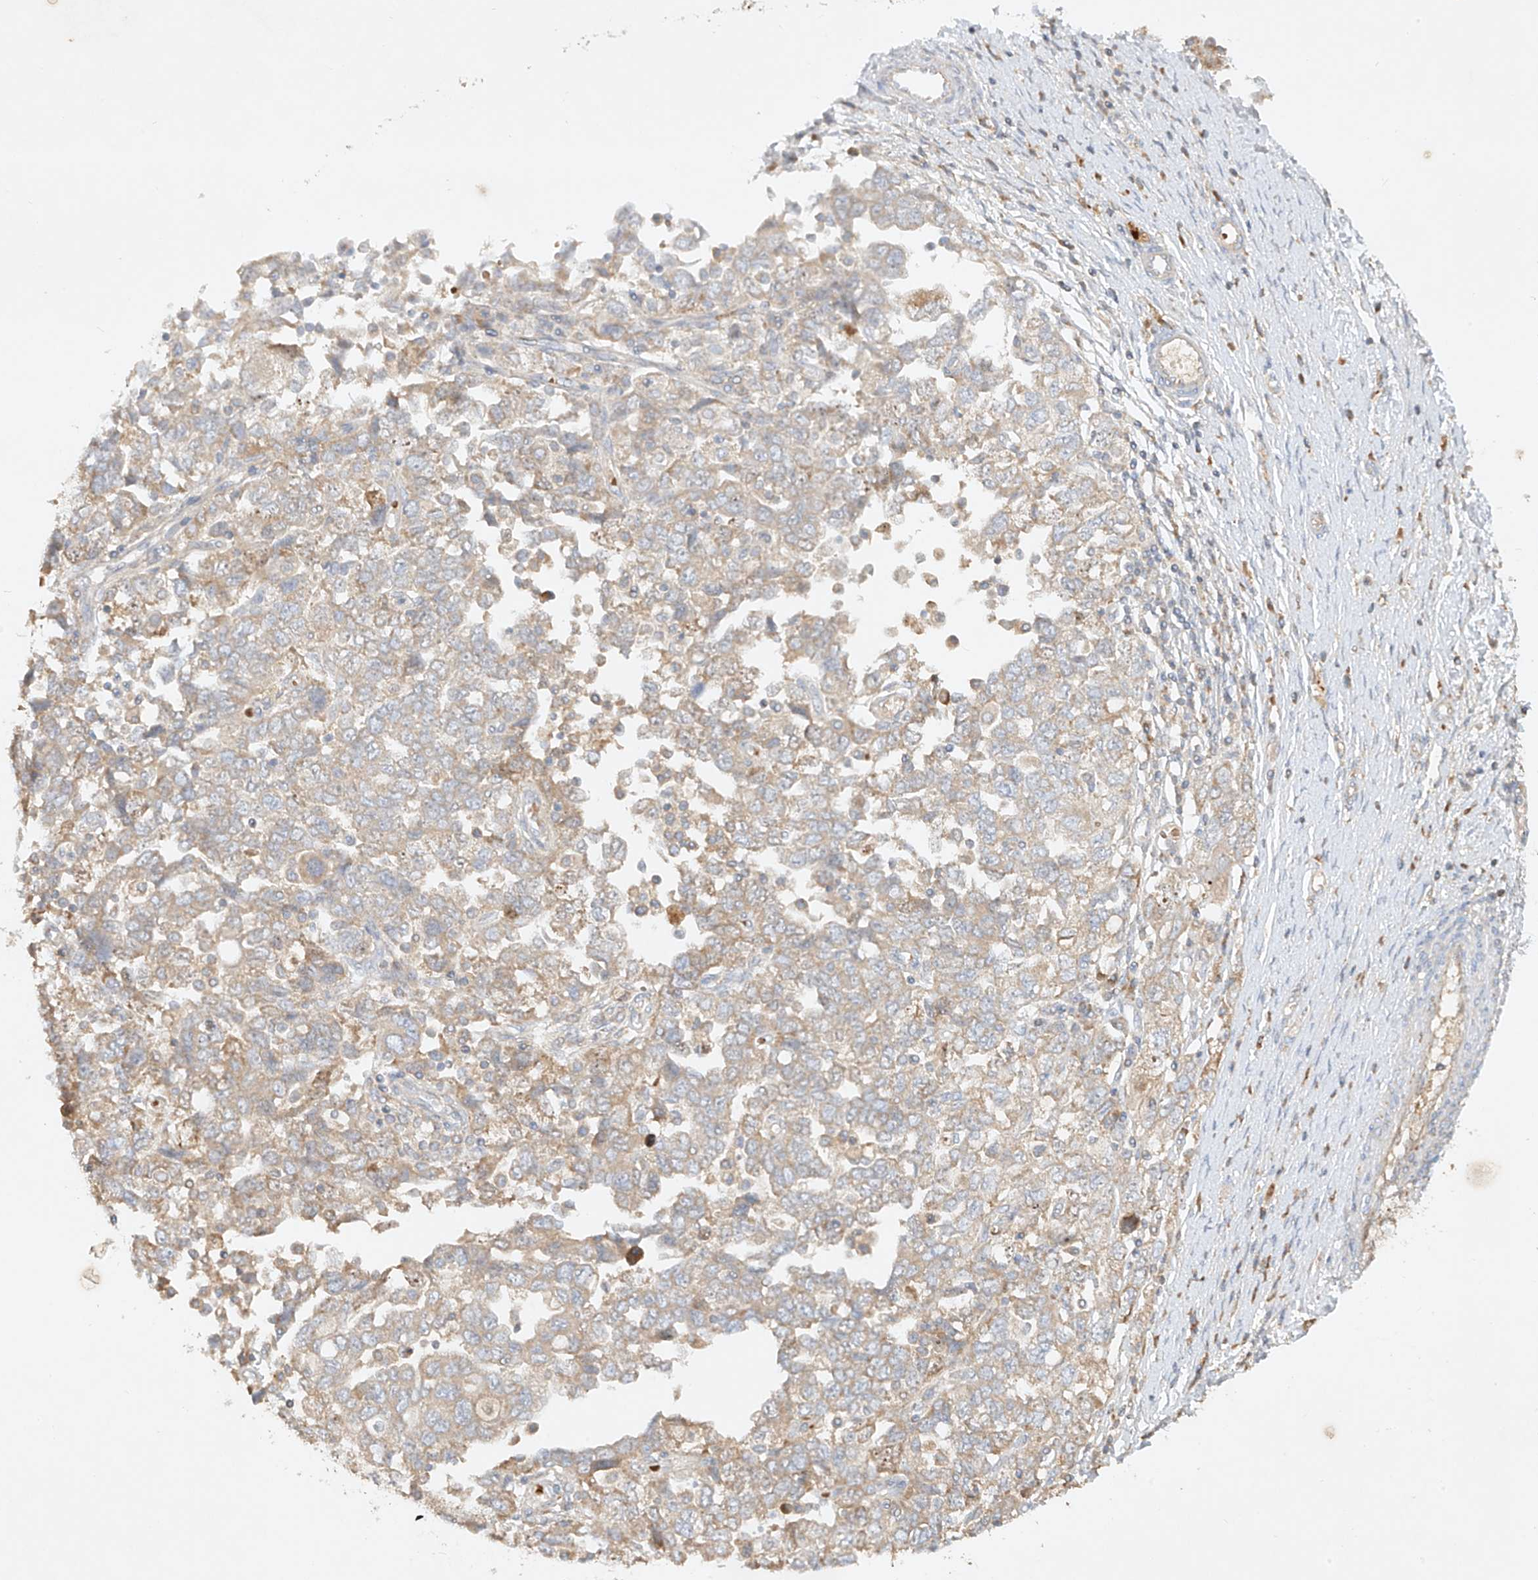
{"staining": {"intensity": "weak", "quantity": "<25%", "location": "cytoplasmic/membranous"}, "tissue": "ovarian cancer", "cell_type": "Tumor cells", "image_type": "cancer", "snomed": [{"axis": "morphology", "description": "Carcinoma, NOS"}, {"axis": "morphology", "description": "Cystadenocarcinoma, serous, NOS"}, {"axis": "topography", "description": "Ovary"}], "caption": "A photomicrograph of ovarian cancer (carcinoma) stained for a protein exhibits no brown staining in tumor cells.", "gene": "KPNA7", "patient": {"sex": "female", "age": 69}}